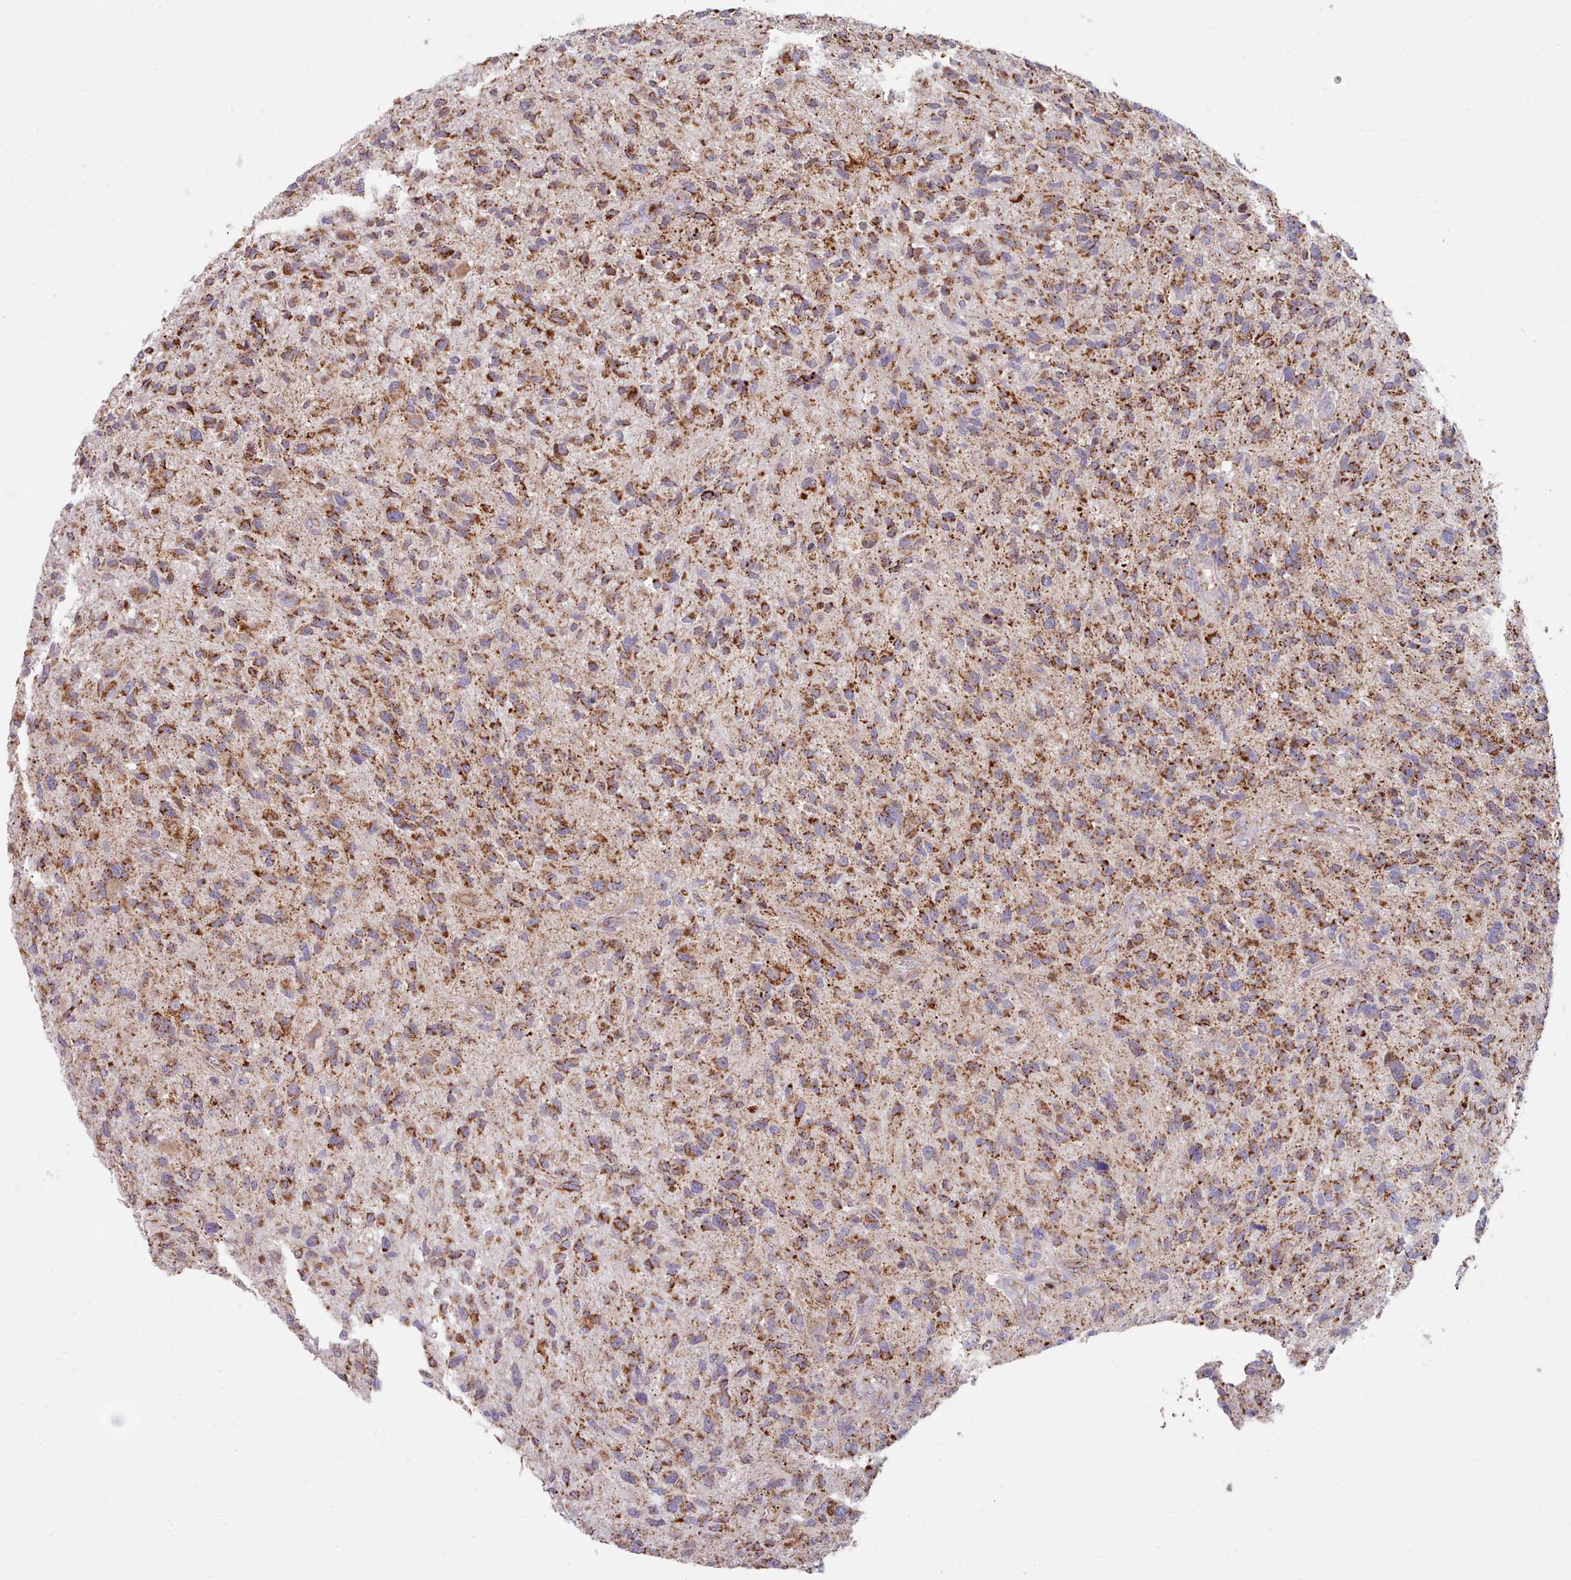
{"staining": {"intensity": "moderate", "quantity": ">75%", "location": "cytoplasmic/membranous"}, "tissue": "glioma", "cell_type": "Tumor cells", "image_type": "cancer", "snomed": [{"axis": "morphology", "description": "Glioma, malignant, High grade"}, {"axis": "topography", "description": "Brain"}], "caption": "Immunohistochemical staining of human glioma exhibits medium levels of moderate cytoplasmic/membranous positivity in about >75% of tumor cells.", "gene": "HSDL2", "patient": {"sex": "male", "age": 47}}